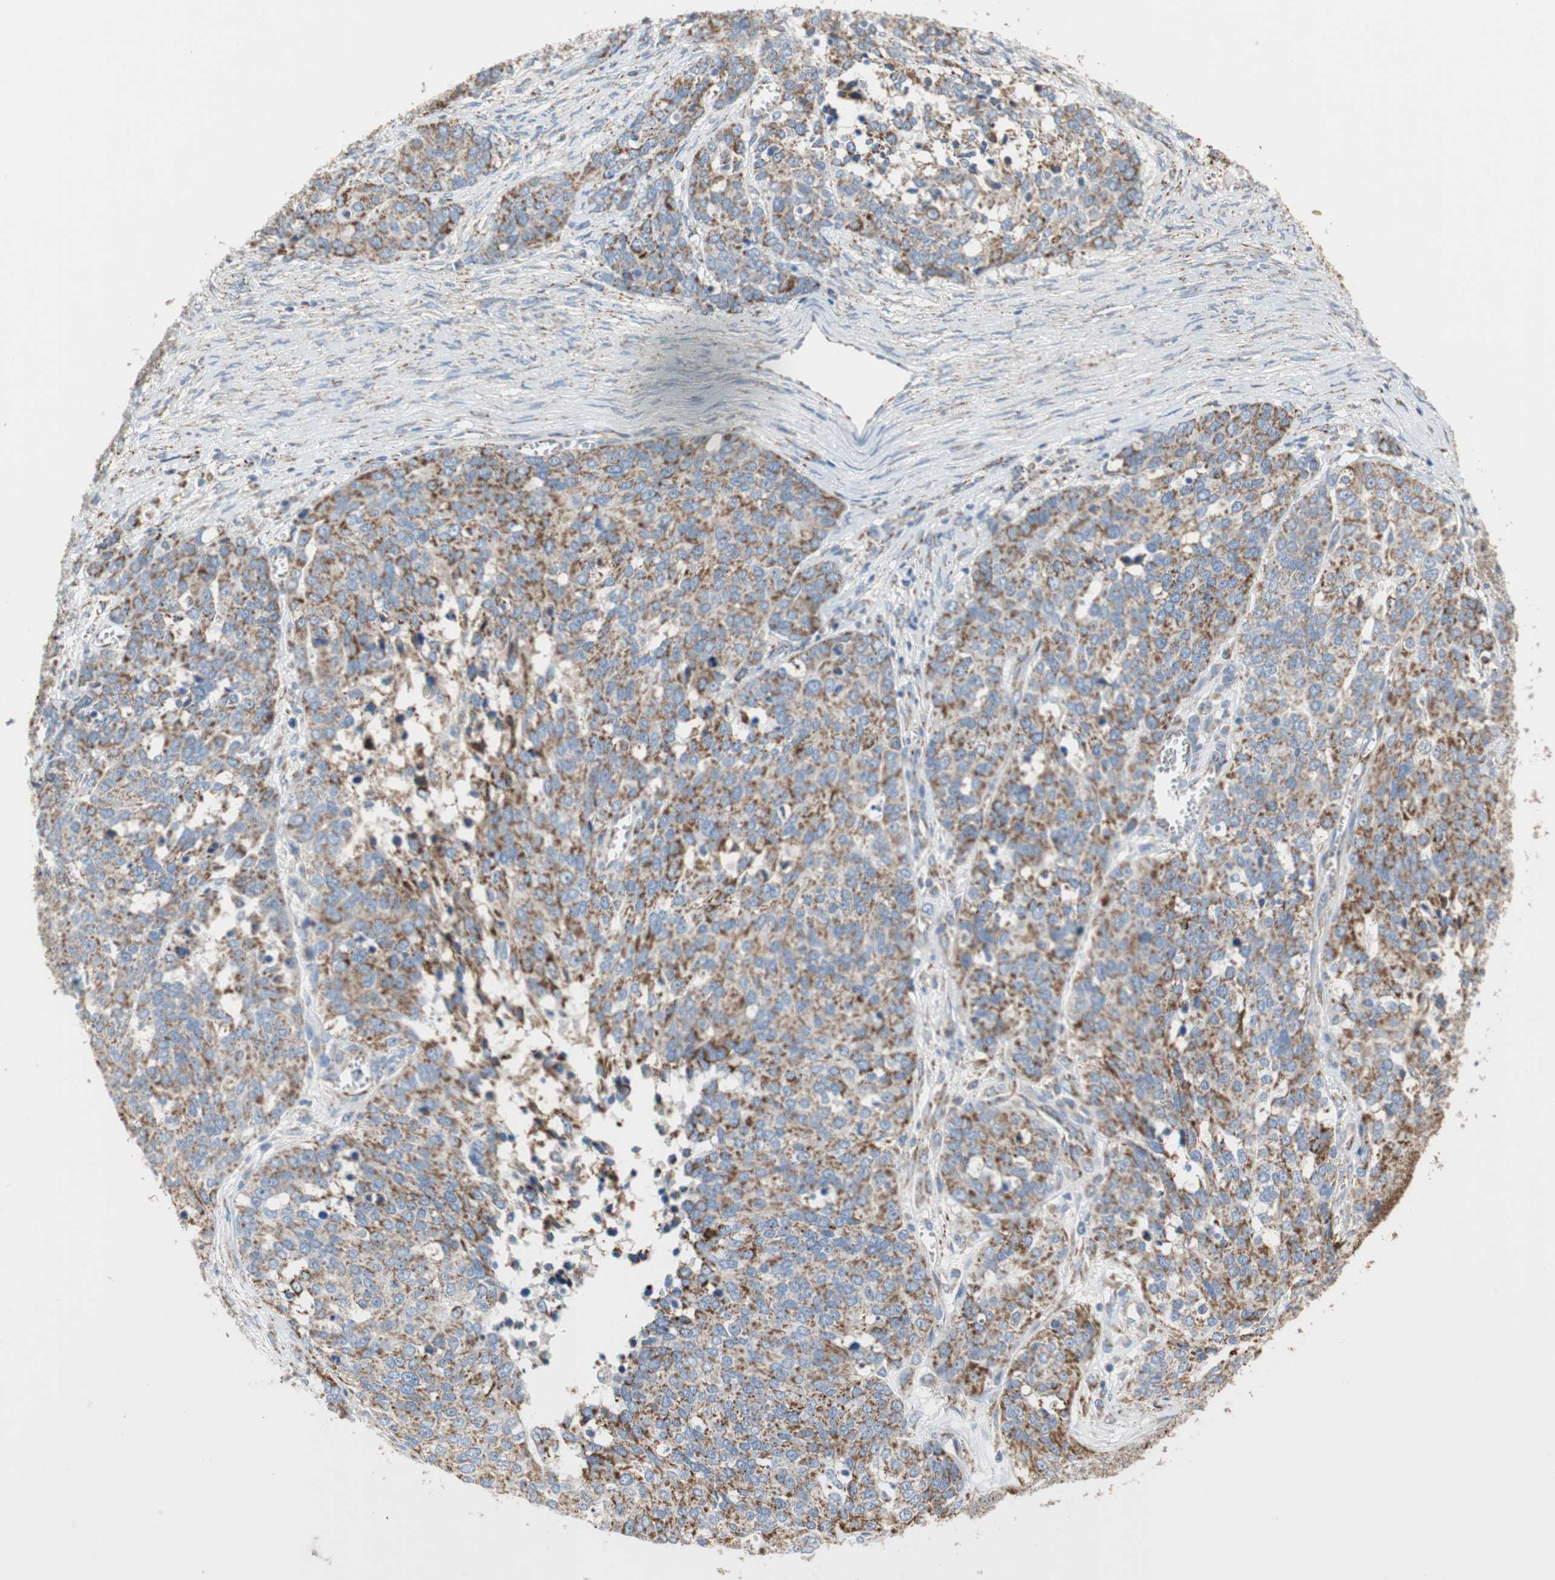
{"staining": {"intensity": "strong", "quantity": ">75%", "location": "cytoplasmic/membranous"}, "tissue": "ovarian cancer", "cell_type": "Tumor cells", "image_type": "cancer", "snomed": [{"axis": "morphology", "description": "Cystadenocarcinoma, serous, NOS"}, {"axis": "topography", "description": "Ovary"}], "caption": "High-power microscopy captured an IHC histopathology image of ovarian serous cystadenocarcinoma, revealing strong cytoplasmic/membranous positivity in approximately >75% of tumor cells. (IHC, brightfield microscopy, high magnification).", "gene": "TST", "patient": {"sex": "female", "age": 44}}